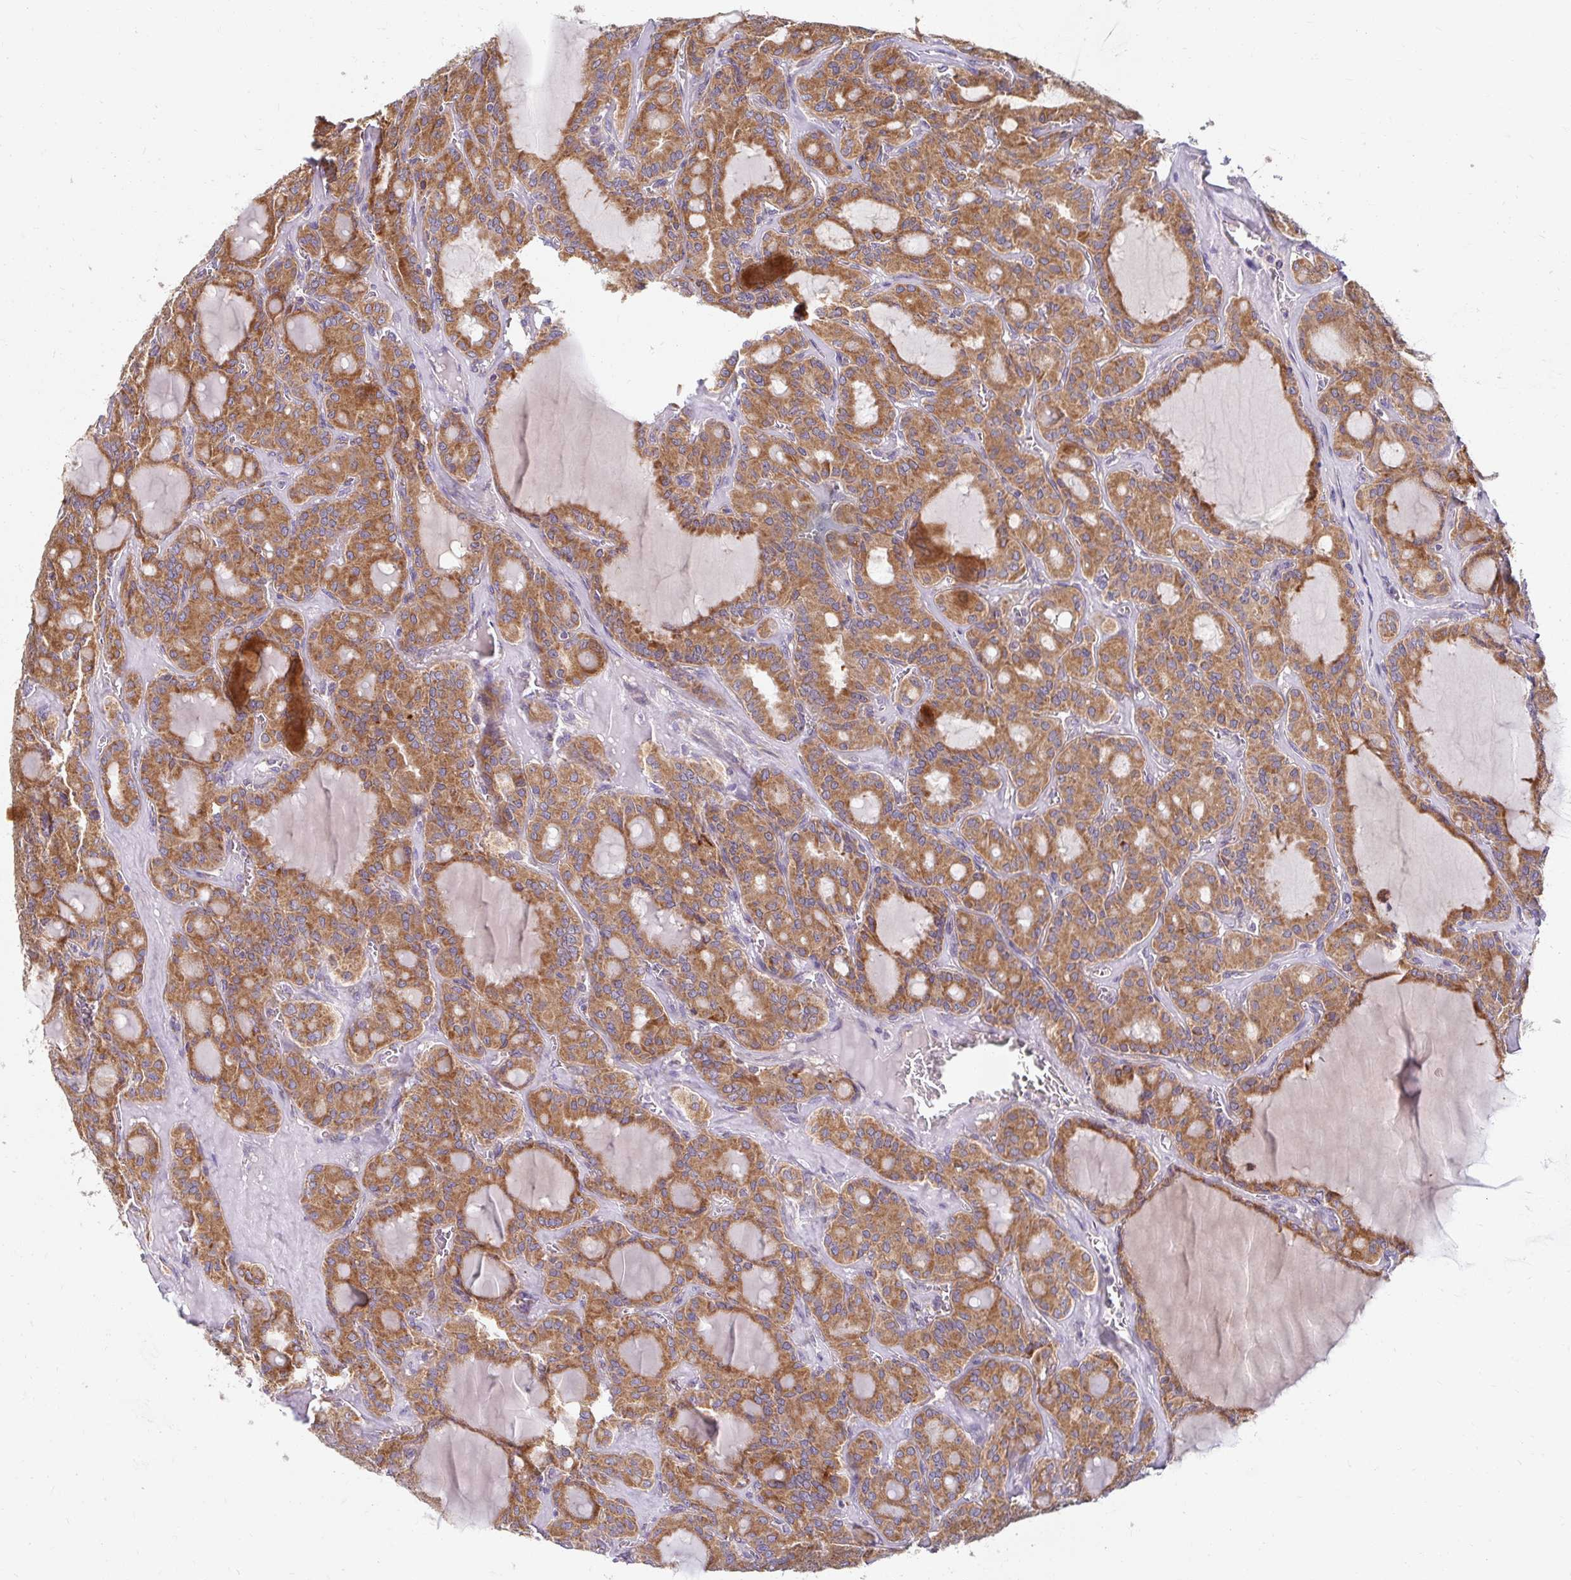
{"staining": {"intensity": "moderate", "quantity": ">75%", "location": "cytoplasmic/membranous"}, "tissue": "thyroid cancer", "cell_type": "Tumor cells", "image_type": "cancer", "snomed": [{"axis": "morphology", "description": "Papillary adenocarcinoma, NOS"}, {"axis": "topography", "description": "Thyroid gland"}], "caption": "Immunohistochemical staining of papillary adenocarcinoma (thyroid) shows medium levels of moderate cytoplasmic/membranous protein expression in approximately >75% of tumor cells. Nuclei are stained in blue.", "gene": "SKP2", "patient": {"sex": "male", "age": 87}}